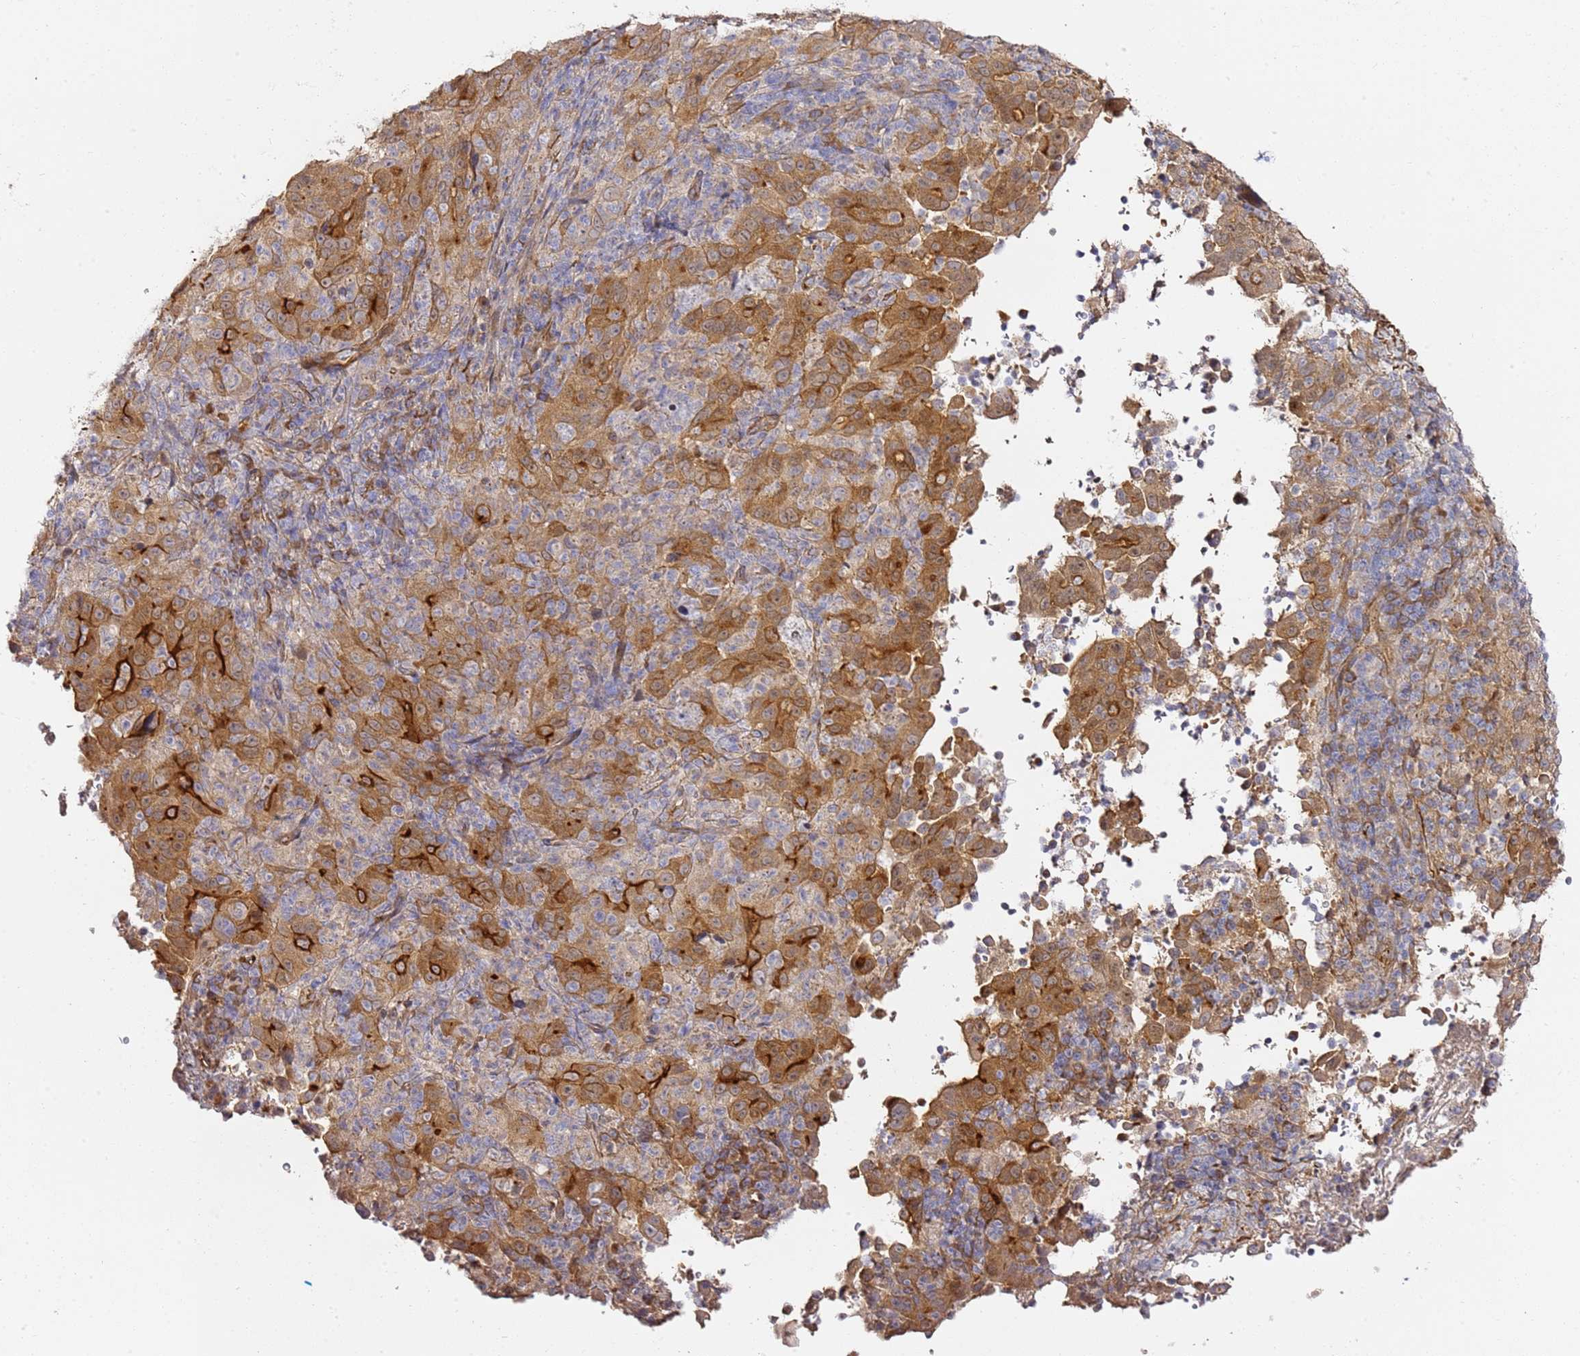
{"staining": {"intensity": "strong", "quantity": "25%-75%", "location": "cytoplasmic/membranous"}, "tissue": "pancreatic cancer", "cell_type": "Tumor cells", "image_type": "cancer", "snomed": [{"axis": "morphology", "description": "Adenocarcinoma, NOS"}, {"axis": "topography", "description": "Pancreas"}], "caption": "DAB (3,3'-diaminobenzidine) immunohistochemical staining of human pancreatic adenocarcinoma shows strong cytoplasmic/membranous protein expression in approximately 25%-75% of tumor cells.", "gene": "EPS8L1", "patient": {"sex": "male", "age": 63}}